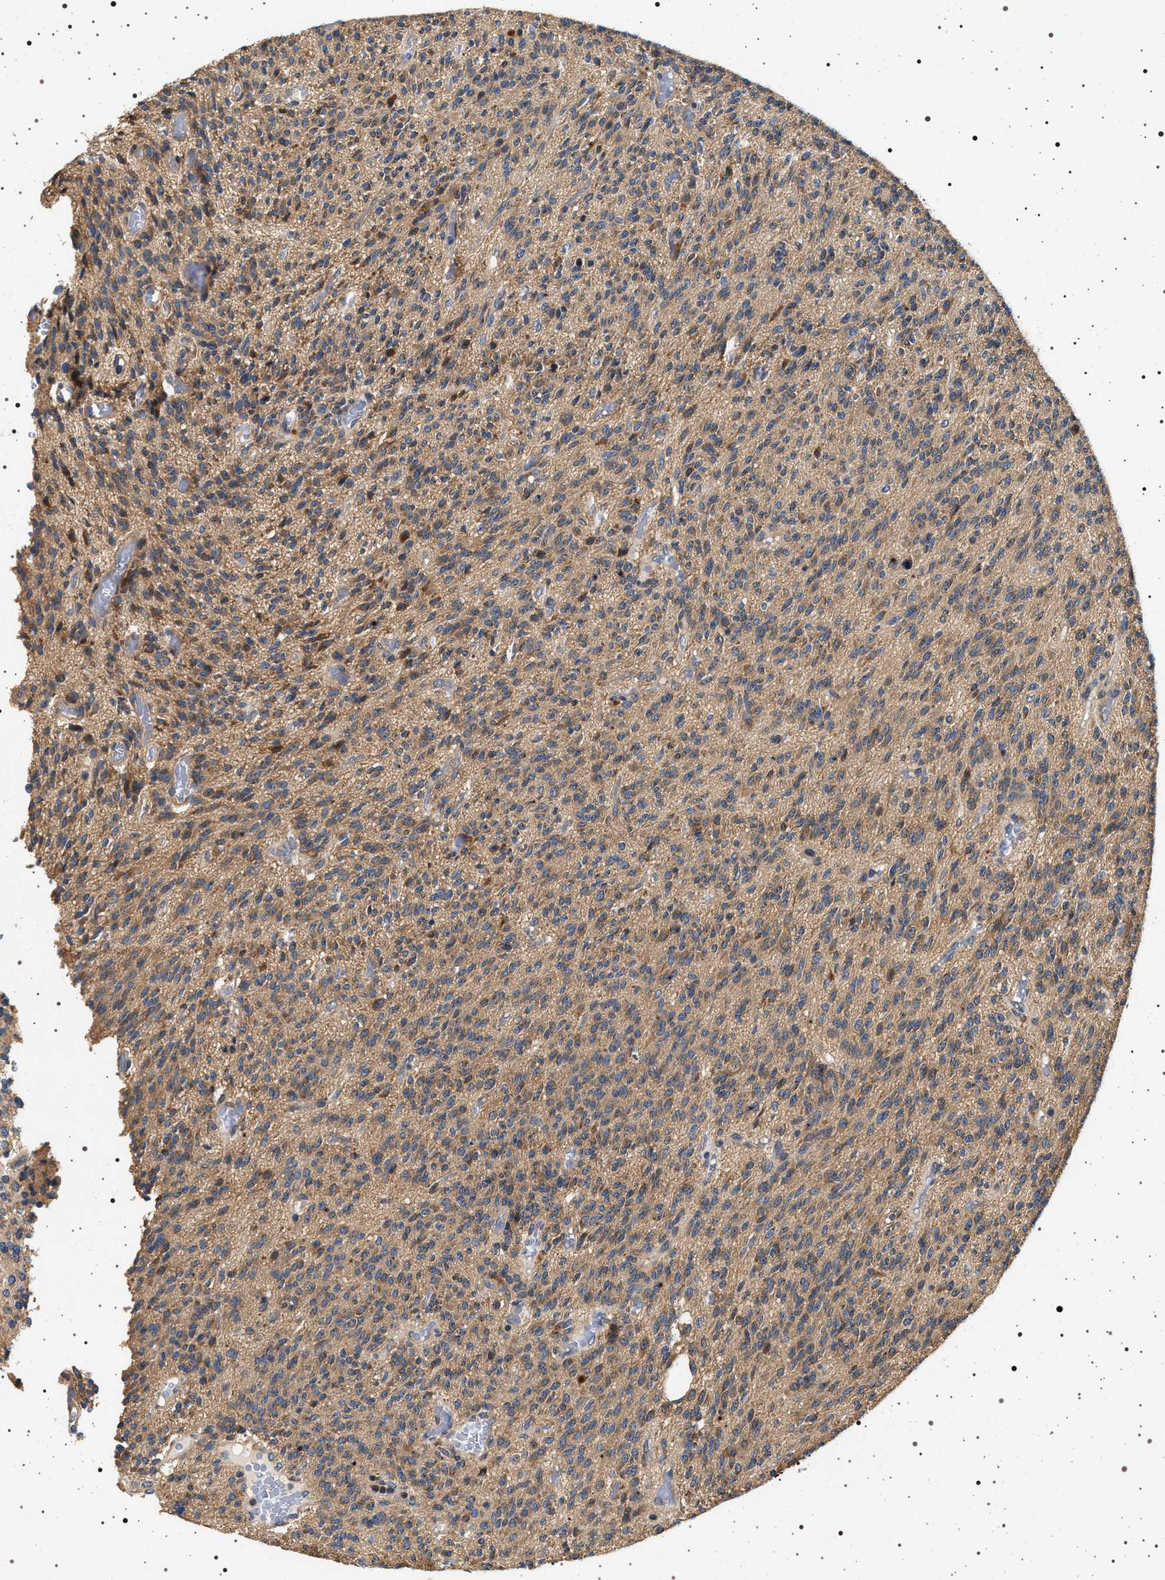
{"staining": {"intensity": "weak", "quantity": ">75%", "location": "cytoplasmic/membranous"}, "tissue": "glioma", "cell_type": "Tumor cells", "image_type": "cancer", "snomed": [{"axis": "morphology", "description": "Glioma, malignant, High grade"}, {"axis": "topography", "description": "Brain"}], "caption": "A brown stain shows weak cytoplasmic/membranous expression of a protein in malignant glioma (high-grade) tumor cells. (Brightfield microscopy of DAB IHC at high magnification).", "gene": "DCBLD2", "patient": {"sex": "male", "age": 34}}